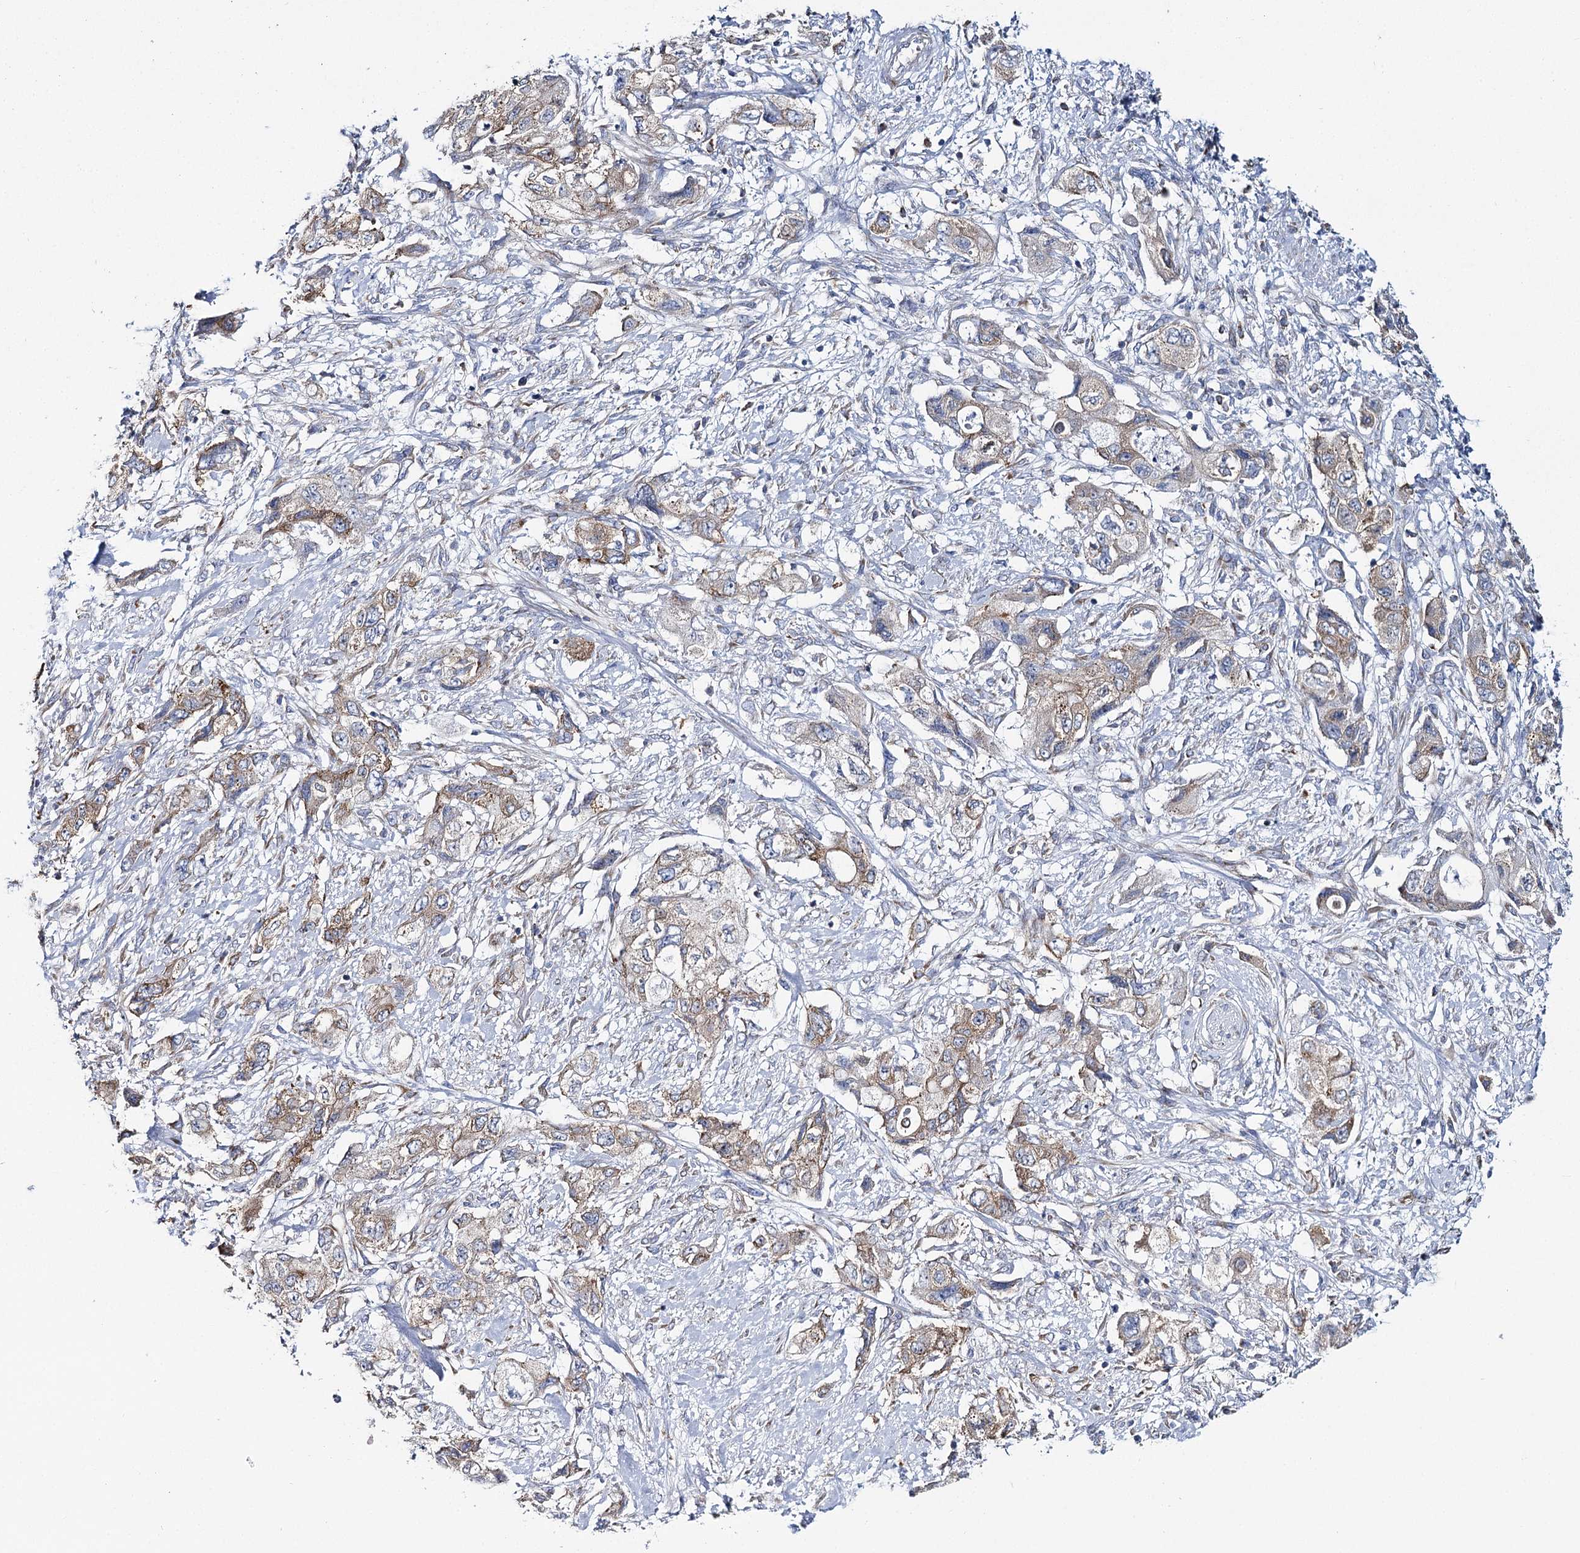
{"staining": {"intensity": "moderate", "quantity": "25%-75%", "location": "cytoplasmic/membranous"}, "tissue": "pancreatic cancer", "cell_type": "Tumor cells", "image_type": "cancer", "snomed": [{"axis": "morphology", "description": "Adenocarcinoma, NOS"}, {"axis": "topography", "description": "Pancreas"}], "caption": "Immunohistochemical staining of human pancreatic cancer (adenocarcinoma) demonstrates medium levels of moderate cytoplasmic/membranous protein staining in approximately 25%-75% of tumor cells.", "gene": "THUMPD3", "patient": {"sex": "female", "age": 73}}